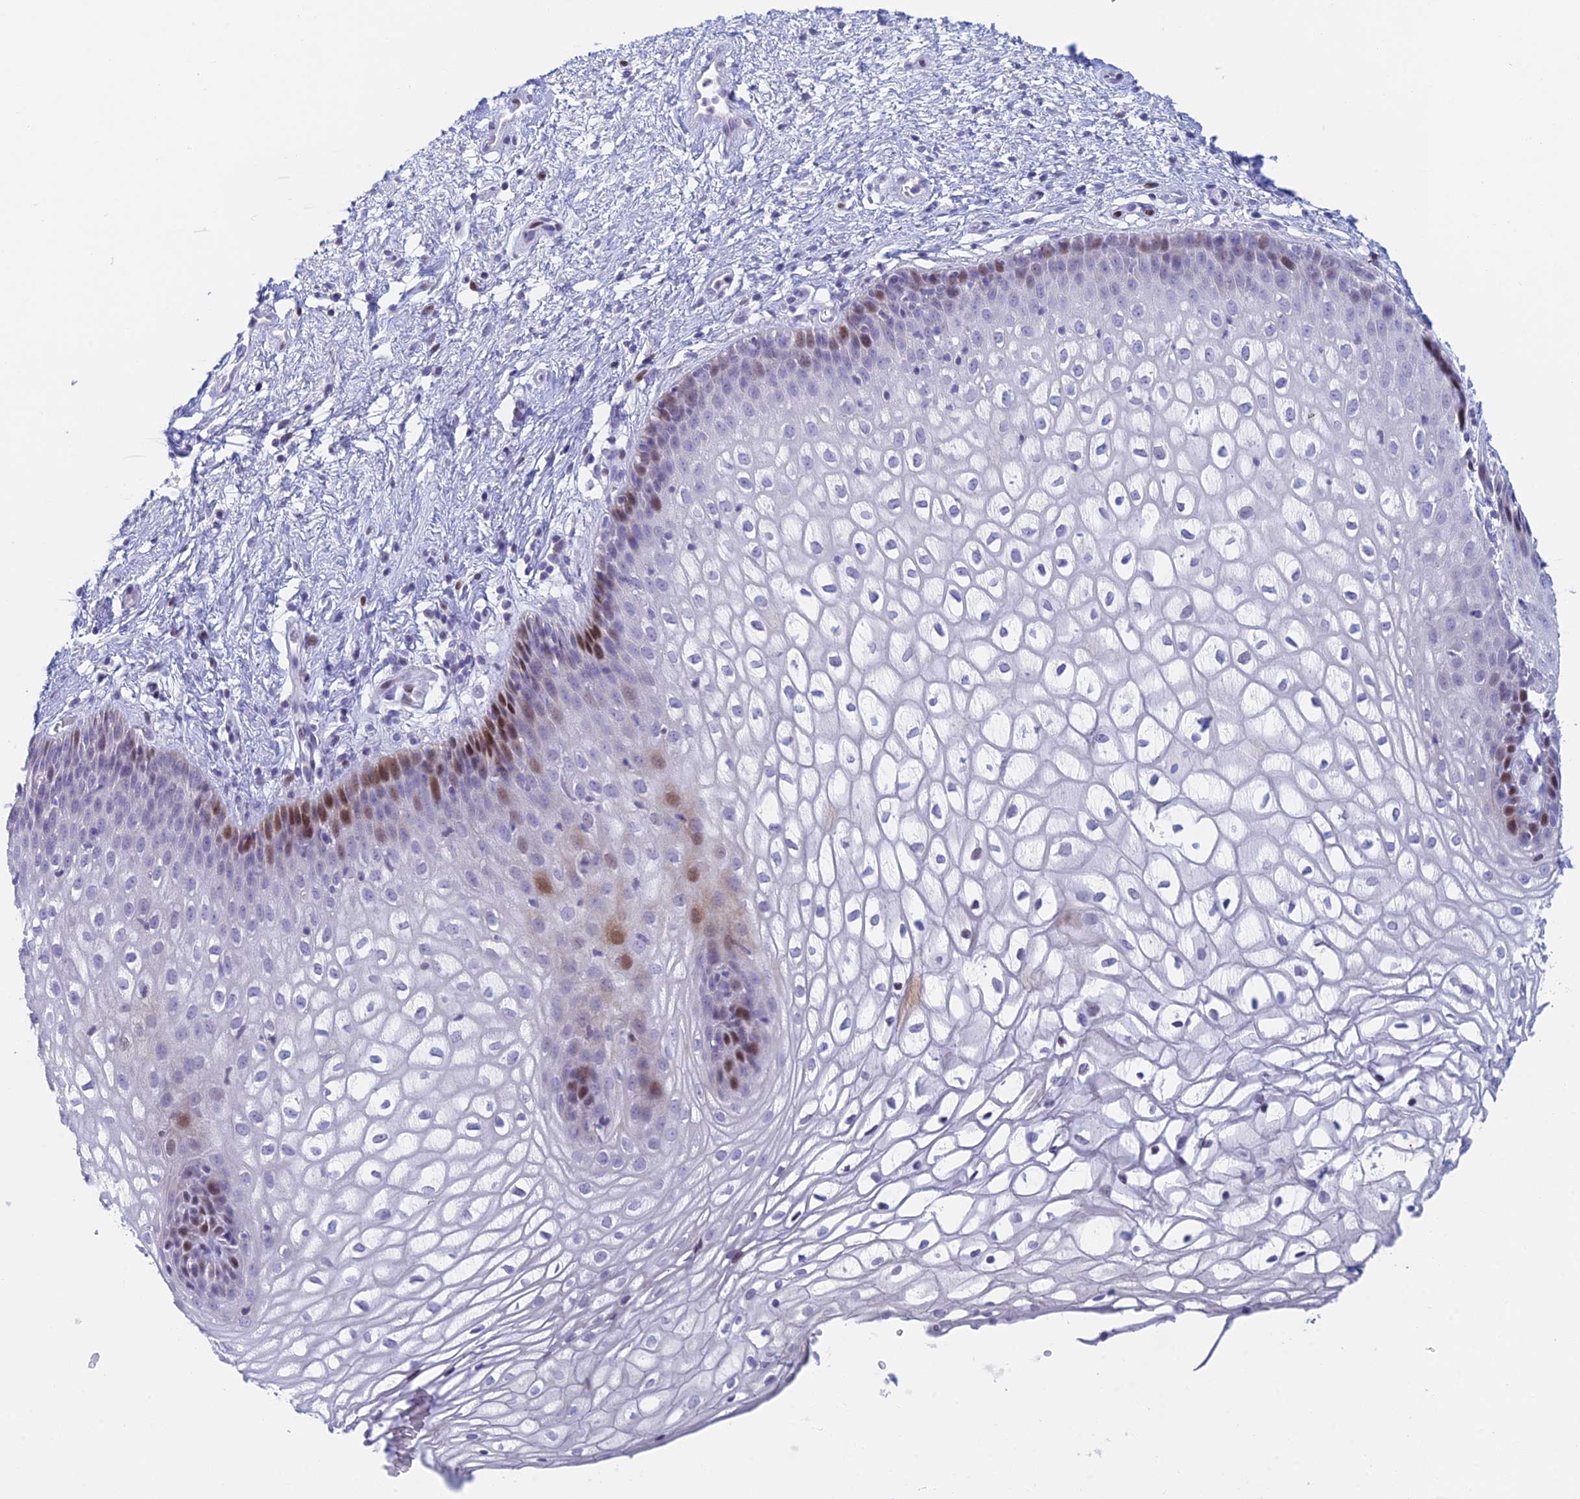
{"staining": {"intensity": "moderate", "quantity": "<25%", "location": "nuclear"}, "tissue": "vagina", "cell_type": "Squamous epithelial cells", "image_type": "normal", "snomed": [{"axis": "morphology", "description": "Normal tissue, NOS"}, {"axis": "topography", "description": "Vagina"}], "caption": "Immunohistochemistry (IHC) image of benign vagina stained for a protein (brown), which demonstrates low levels of moderate nuclear positivity in approximately <25% of squamous epithelial cells.", "gene": "REXO5", "patient": {"sex": "female", "age": 34}}